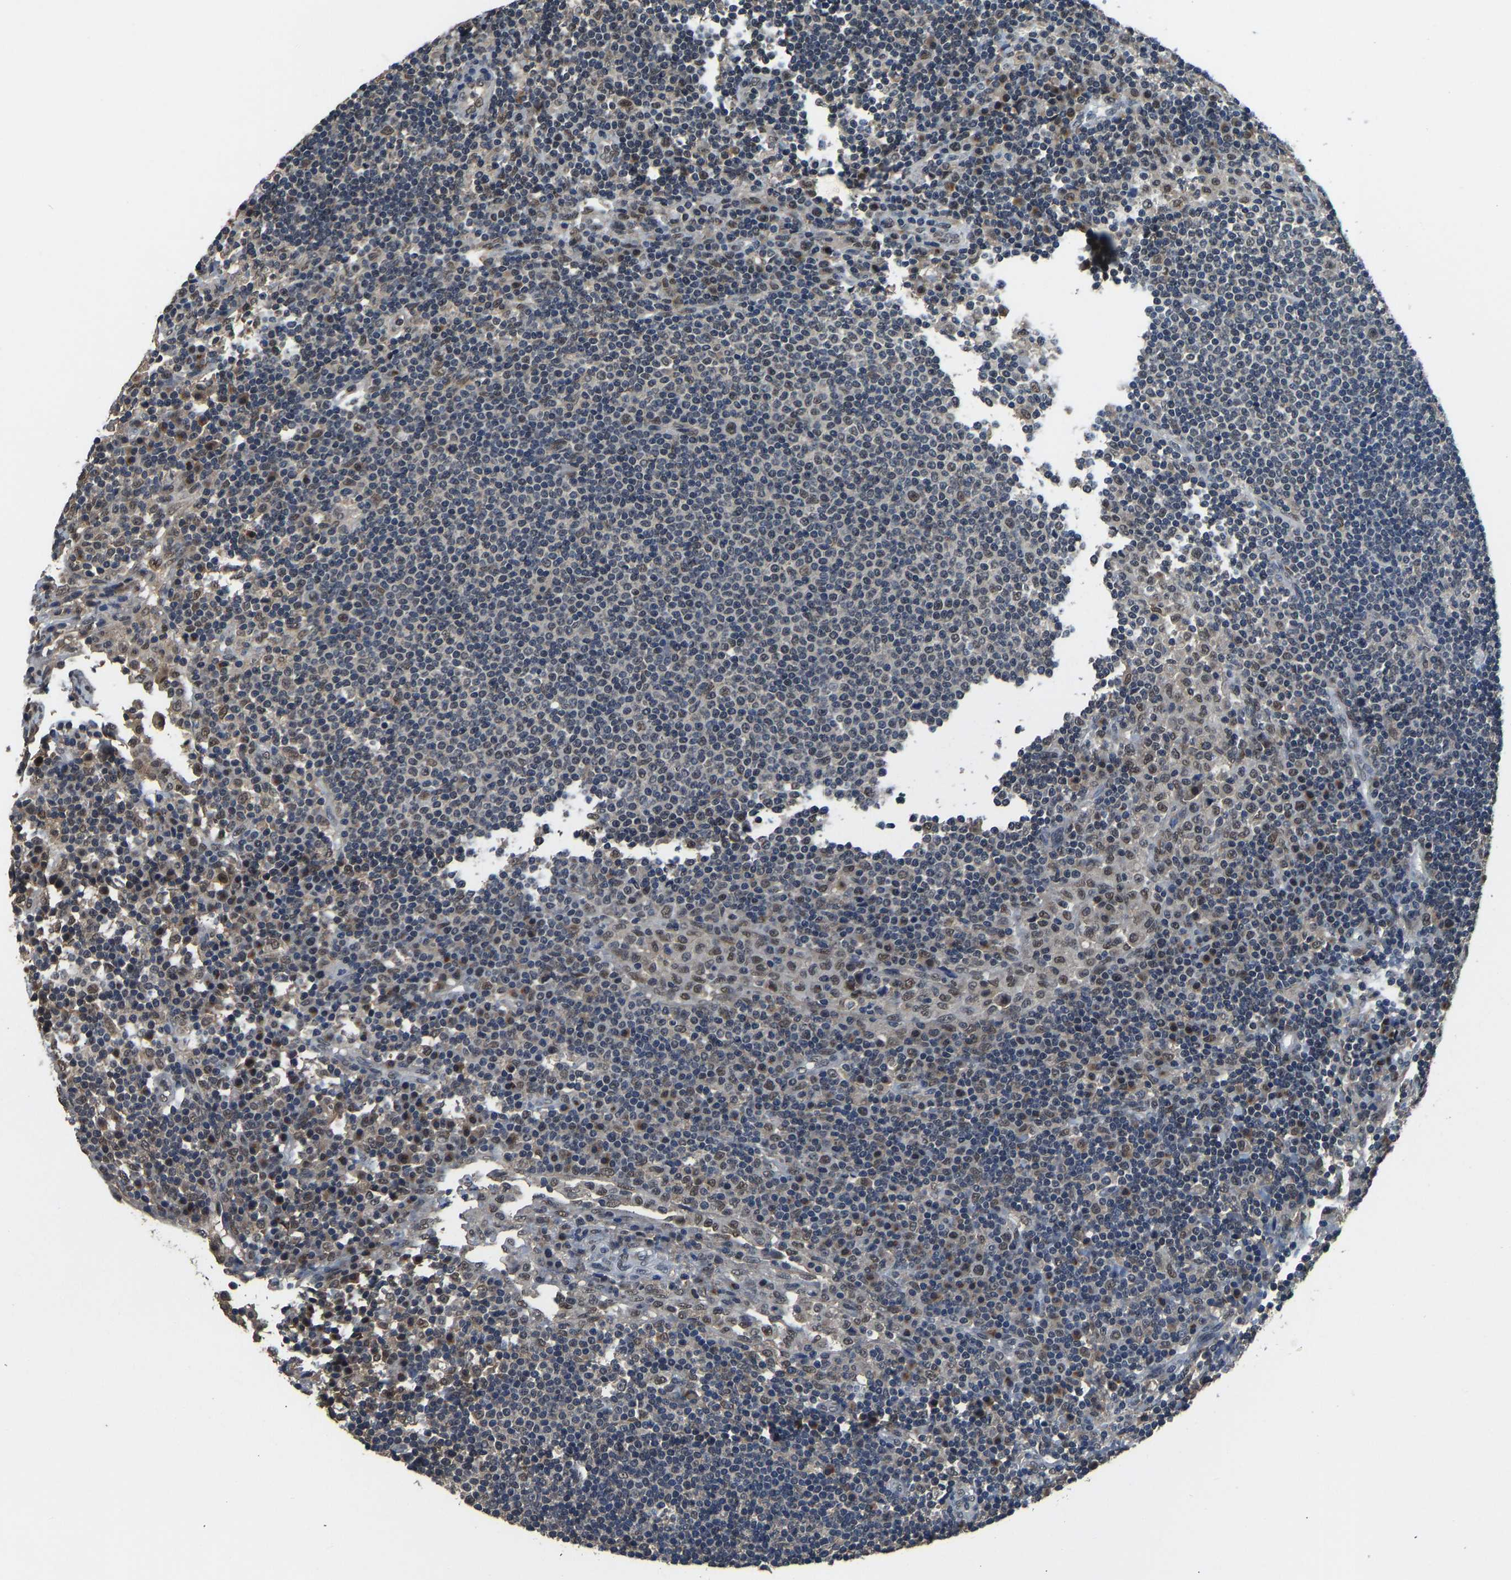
{"staining": {"intensity": "weak", "quantity": "25%-75%", "location": "nuclear"}, "tissue": "lymph node", "cell_type": "Germinal center cells", "image_type": "normal", "snomed": [{"axis": "morphology", "description": "Normal tissue, NOS"}, {"axis": "topography", "description": "Lymph node"}], "caption": "Protein staining by IHC exhibits weak nuclear positivity in about 25%-75% of germinal center cells in unremarkable lymph node. Nuclei are stained in blue.", "gene": "TOX4", "patient": {"sex": "female", "age": 53}}